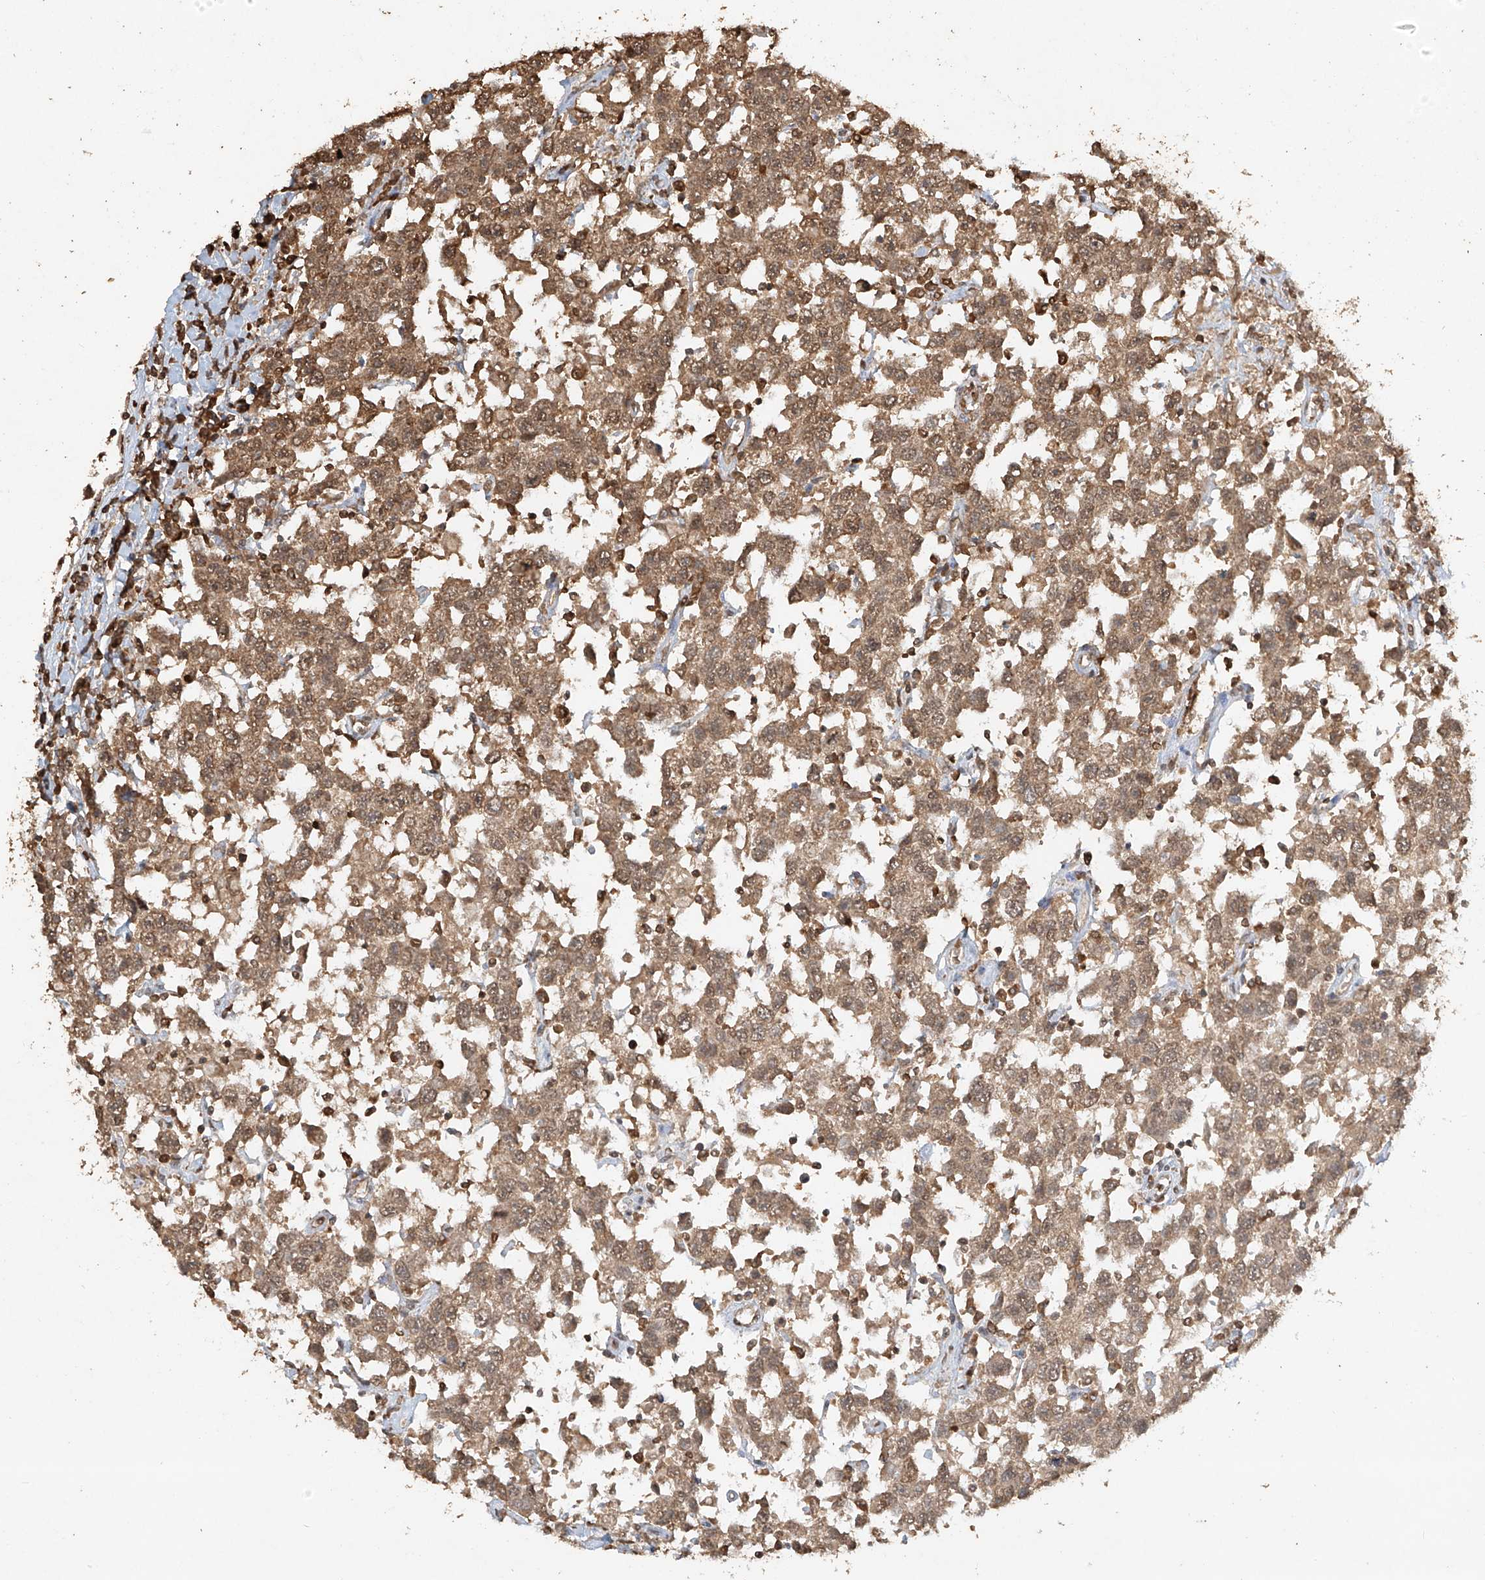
{"staining": {"intensity": "moderate", "quantity": ">75%", "location": "cytoplasmic/membranous,nuclear"}, "tissue": "testis cancer", "cell_type": "Tumor cells", "image_type": "cancer", "snomed": [{"axis": "morphology", "description": "Seminoma, NOS"}, {"axis": "topography", "description": "Testis"}], "caption": "A histopathology image of human testis seminoma stained for a protein reveals moderate cytoplasmic/membranous and nuclear brown staining in tumor cells. (DAB (3,3'-diaminobenzidine) IHC with brightfield microscopy, high magnification).", "gene": "TIGAR", "patient": {"sex": "male", "age": 41}}